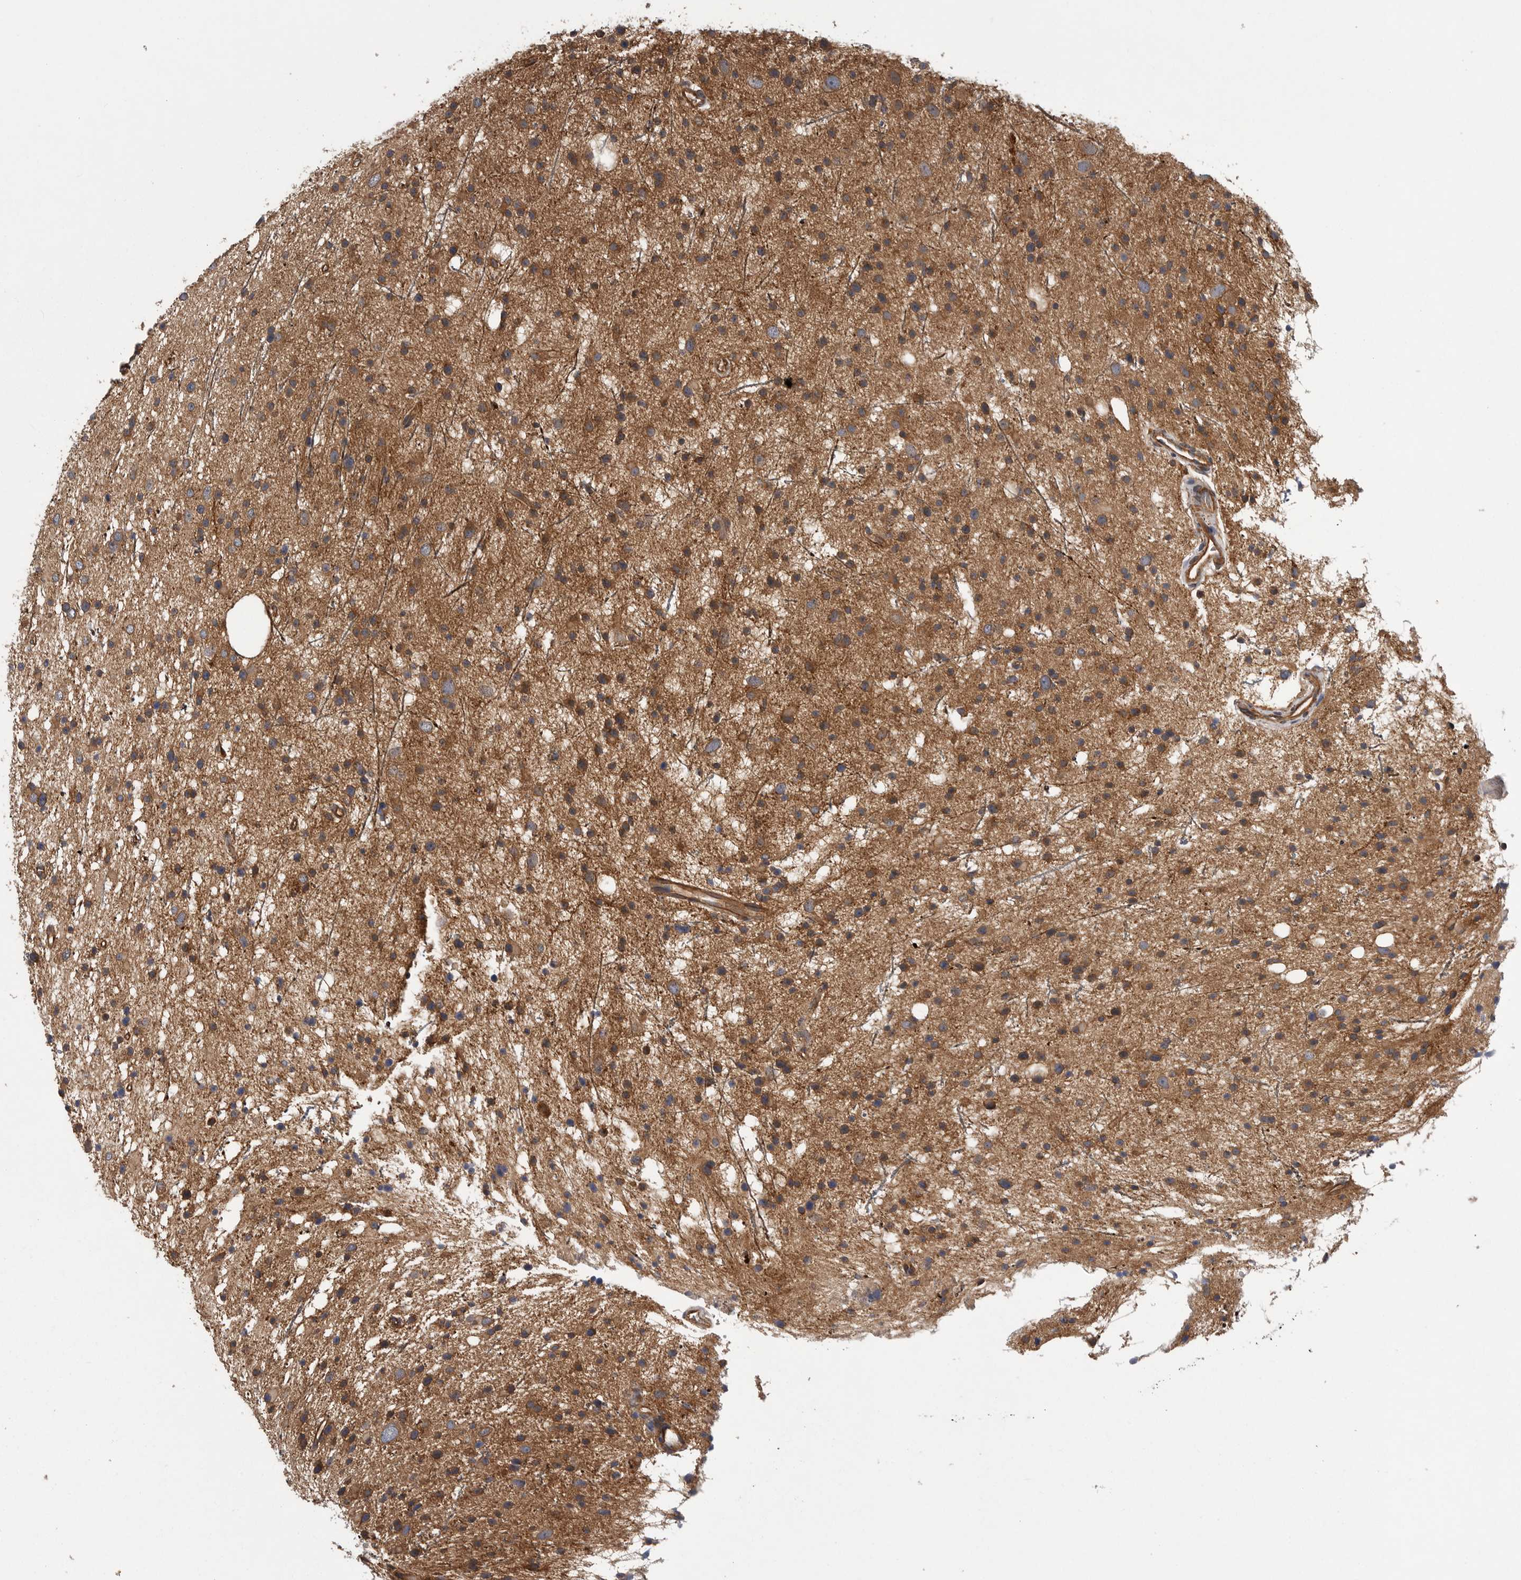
{"staining": {"intensity": "moderate", "quantity": ">75%", "location": "cytoplasmic/membranous"}, "tissue": "glioma", "cell_type": "Tumor cells", "image_type": "cancer", "snomed": [{"axis": "morphology", "description": "Glioma, malignant, Low grade"}, {"axis": "topography", "description": "Cerebral cortex"}], "caption": "This photomicrograph demonstrates low-grade glioma (malignant) stained with immunohistochemistry to label a protein in brown. The cytoplasmic/membranous of tumor cells show moderate positivity for the protein. Nuclei are counter-stained blue.", "gene": "OXR1", "patient": {"sex": "female", "age": 39}}